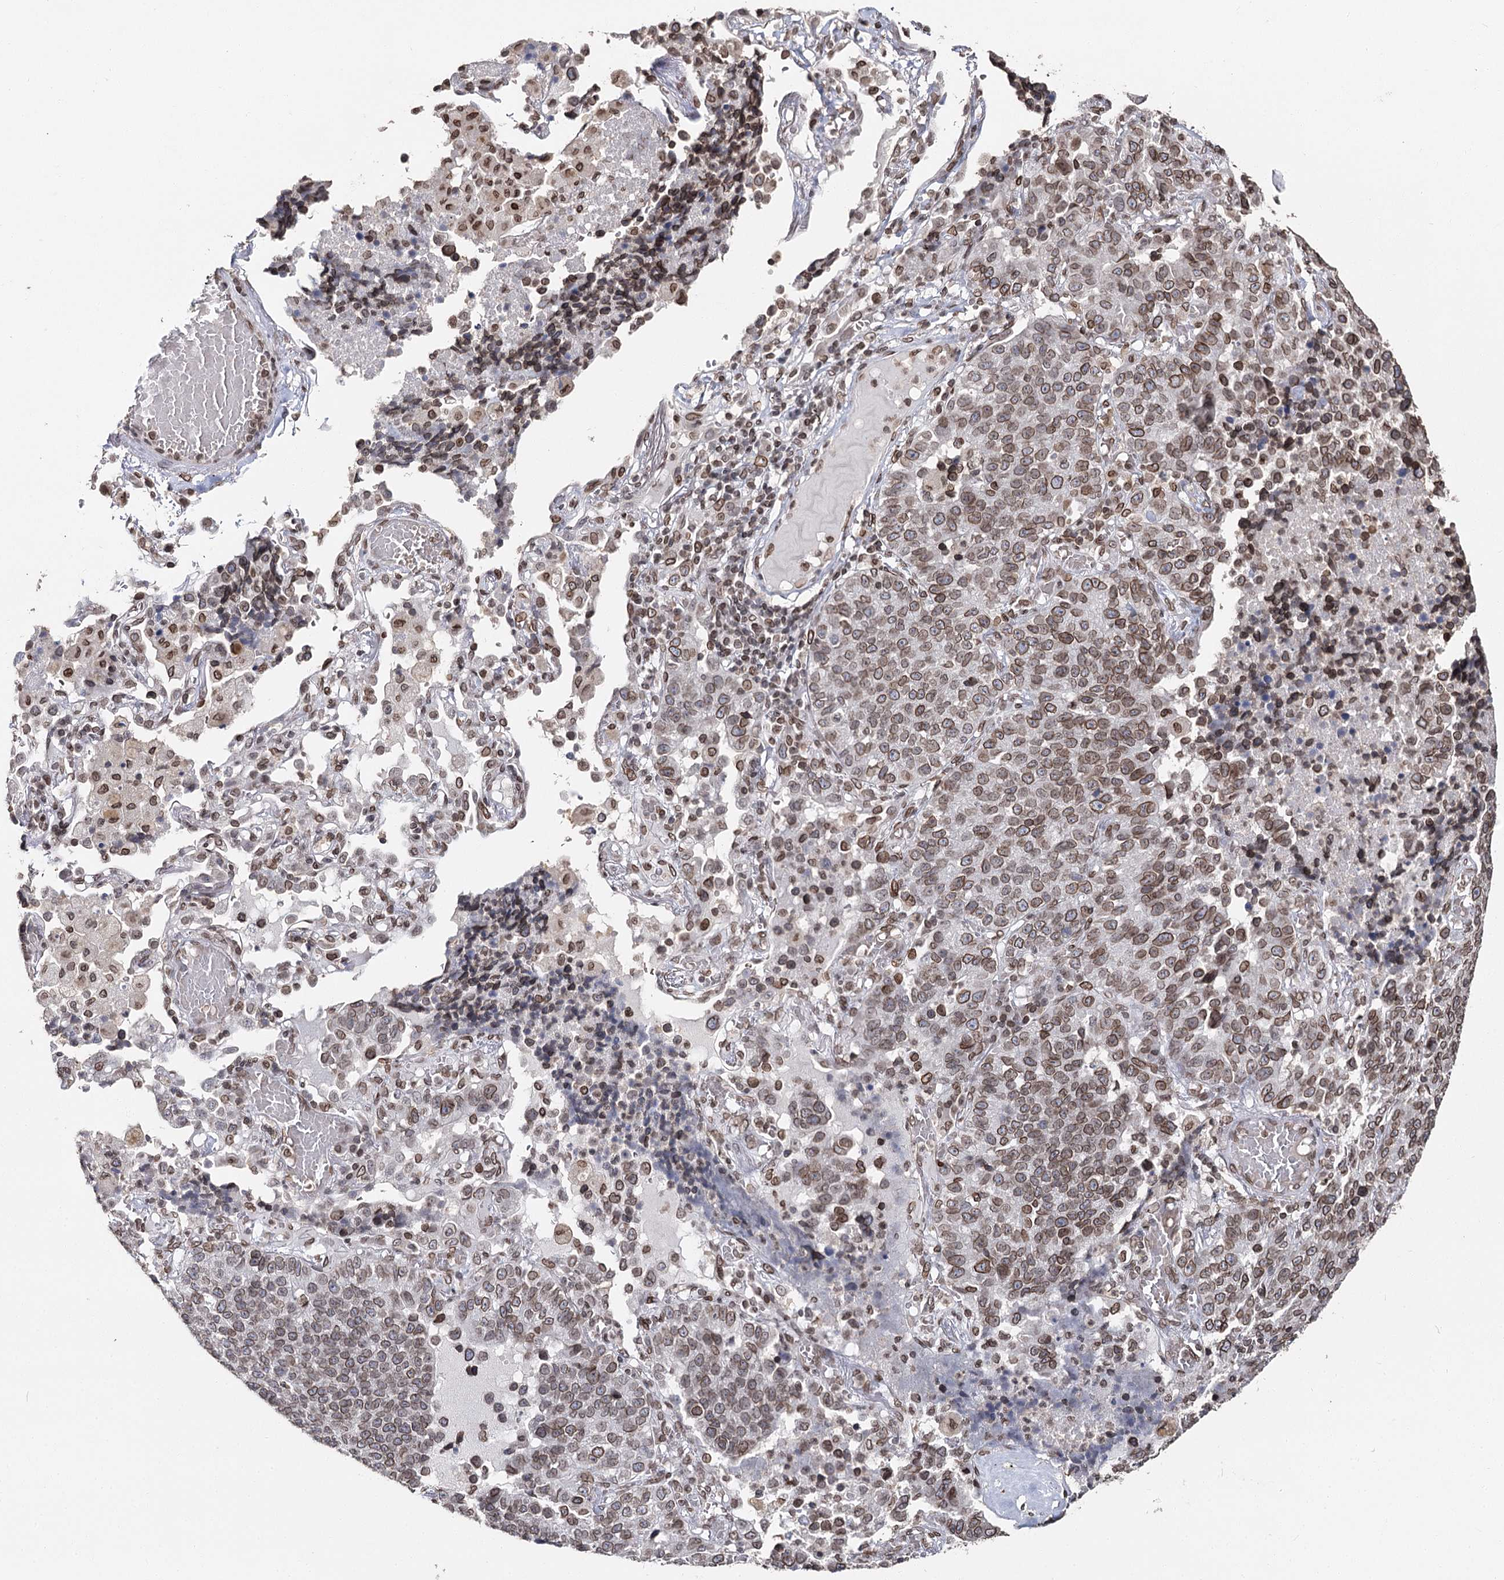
{"staining": {"intensity": "moderate", "quantity": ">75%", "location": "cytoplasmic/membranous,nuclear"}, "tissue": "lung cancer", "cell_type": "Tumor cells", "image_type": "cancer", "snomed": [{"axis": "morphology", "description": "Adenocarcinoma, NOS"}, {"axis": "topography", "description": "Lung"}], "caption": "Tumor cells display medium levels of moderate cytoplasmic/membranous and nuclear staining in approximately >75% of cells in human lung cancer.", "gene": "KIAA0930", "patient": {"sex": "male", "age": 49}}